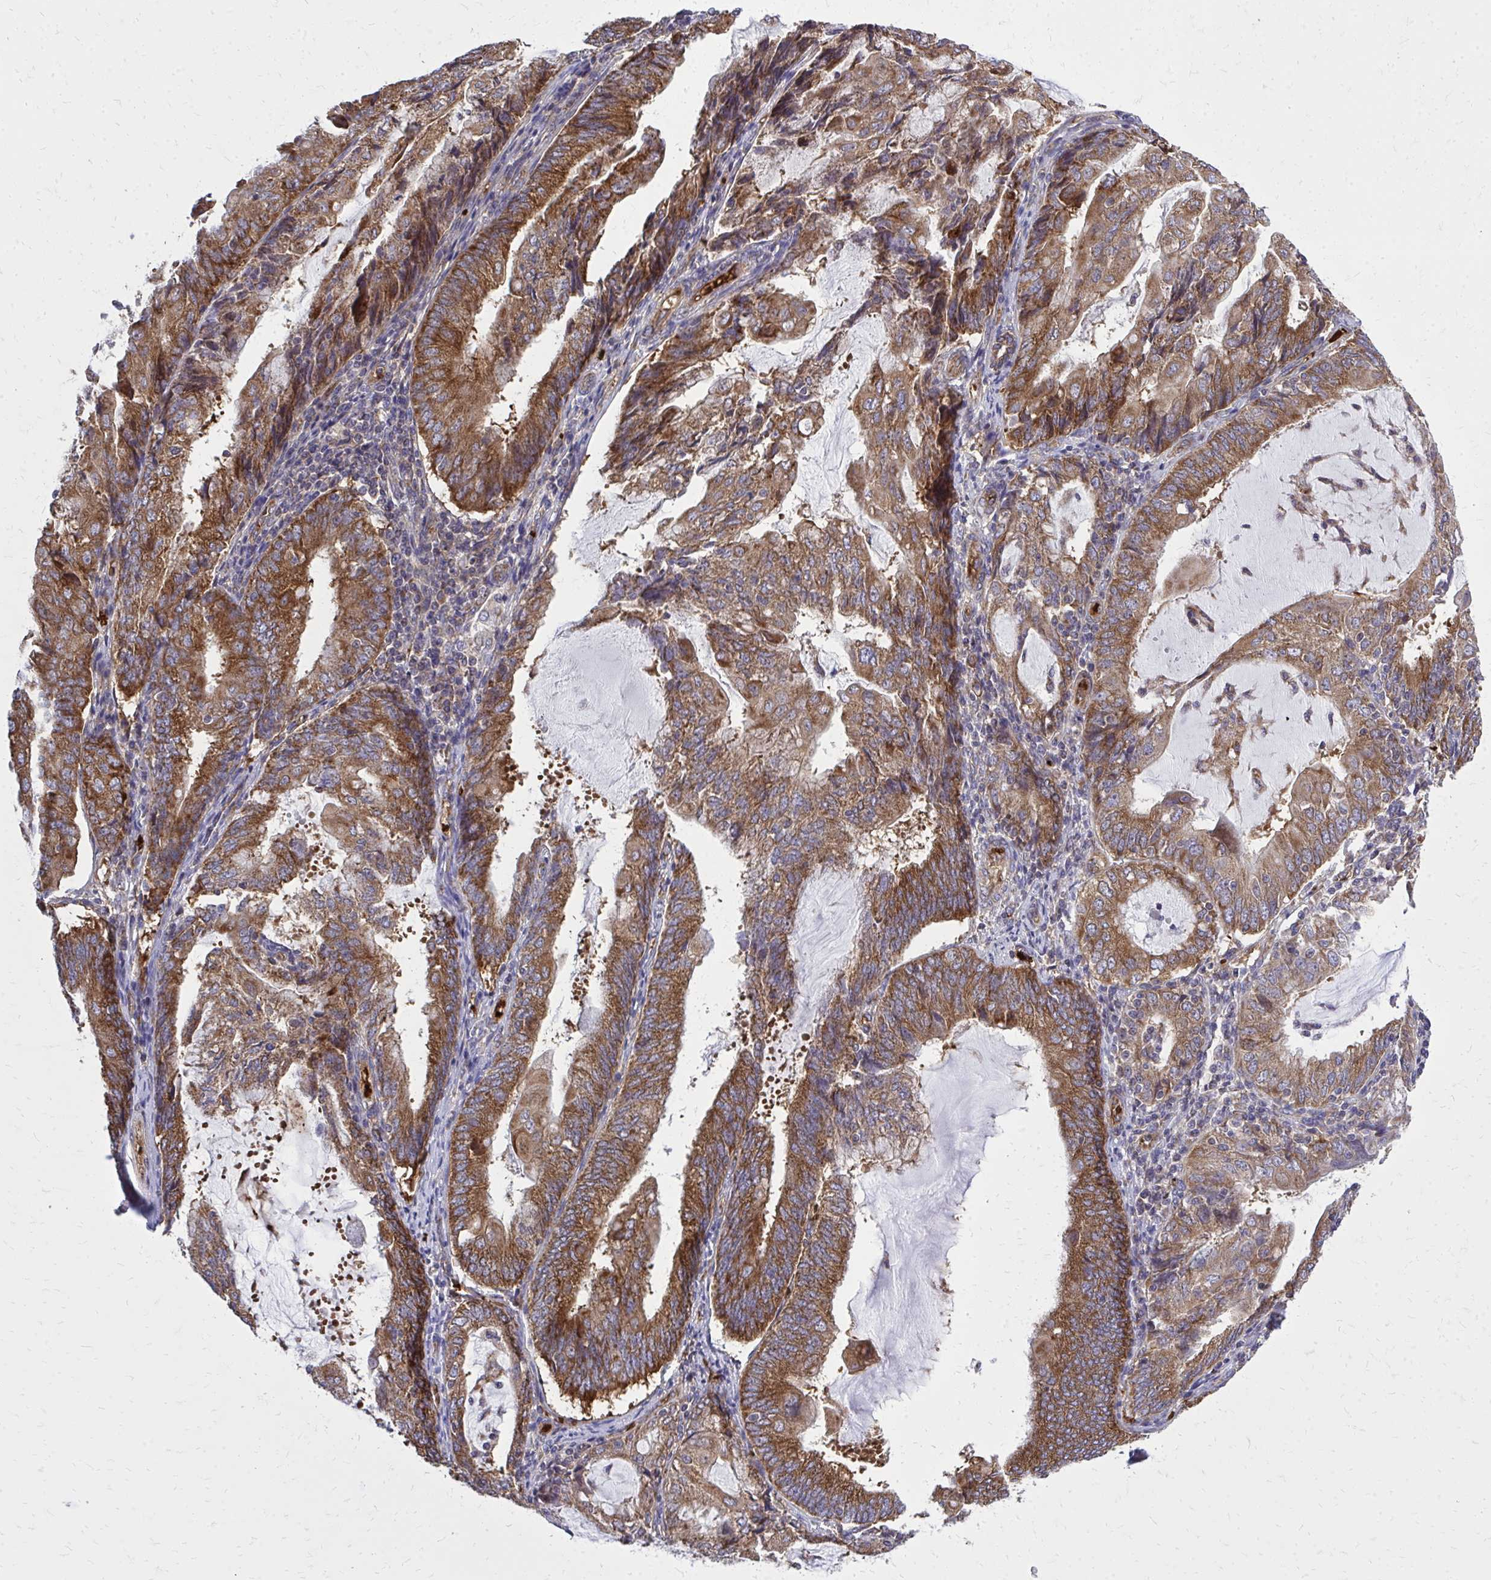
{"staining": {"intensity": "strong", "quantity": ">75%", "location": "cytoplasmic/membranous"}, "tissue": "endometrial cancer", "cell_type": "Tumor cells", "image_type": "cancer", "snomed": [{"axis": "morphology", "description": "Adenocarcinoma, NOS"}, {"axis": "topography", "description": "Endometrium"}], "caption": "High-power microscopy captured an immunohistochemistry (IHC) histopathology image of endometrial cancer (adenocarcinoma), revealing strong cytoplasmic/membranous expression in about >75% of tumor cells. The protein is shown in brown color, while the nuclei are stained blue.", "gene": "PDK4", "patient": {"sex": "female", "age": 81}}